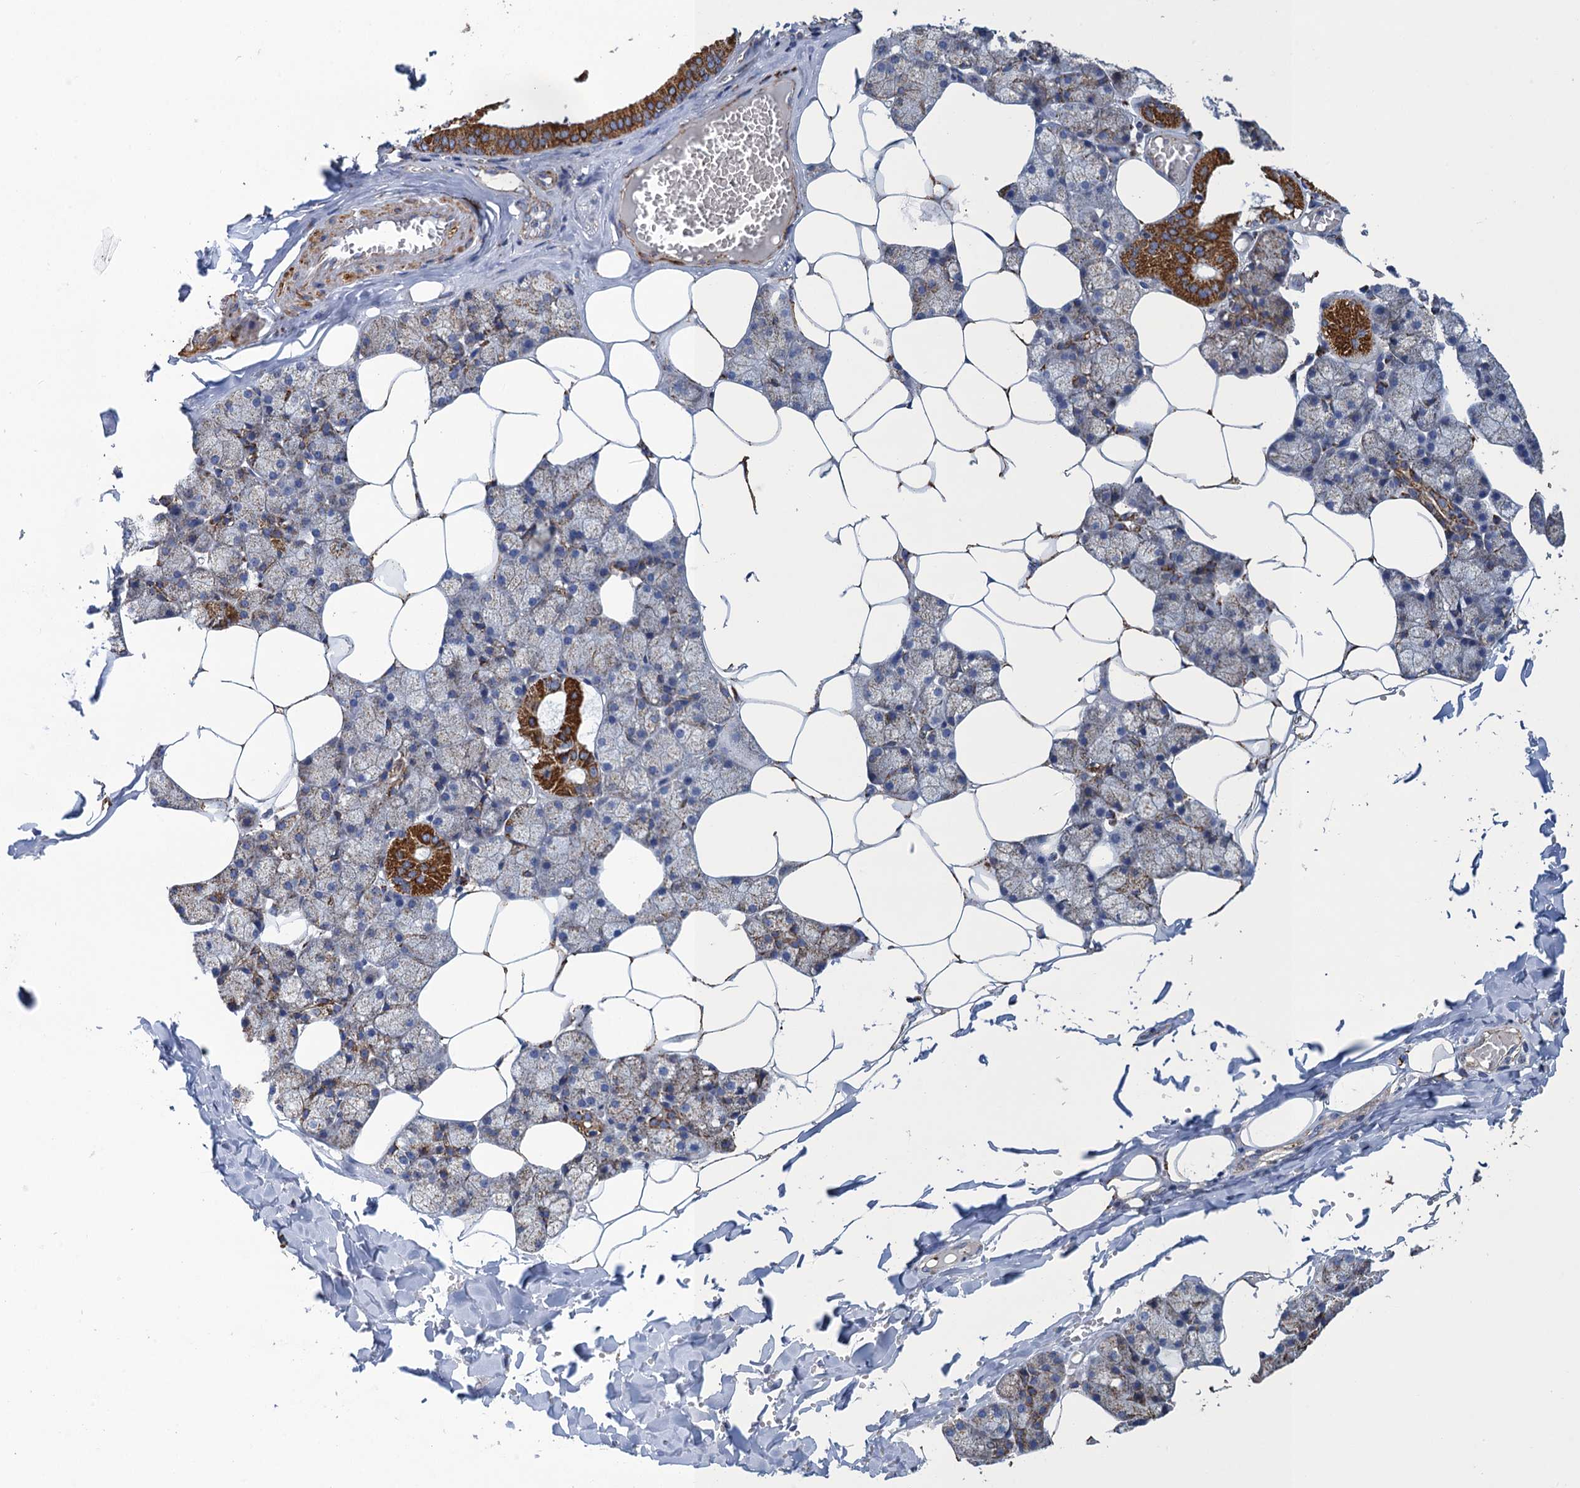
{"staining": {"intensity": "strong", "quantity": "<25%", "location": "cytoplasmic/membranous"}, "tissue": "salivary gland", "cell_type": "Glandular cells", "image_type": "normal", "snomed": [{"axis": "morphology", "description": "Normal tissue, NOS"}, {"axis": "topography", "description": "Salivary gland"}], "caption": "Immunohistochemical staining of unremarkable human salivary gland demonstrates medium levels of strong cytoplasmic/membranous staining in approximately <25% of glandular cells.", "gene": "ENSG00000260643", "patient": {"sex": "male", "age": 62}}